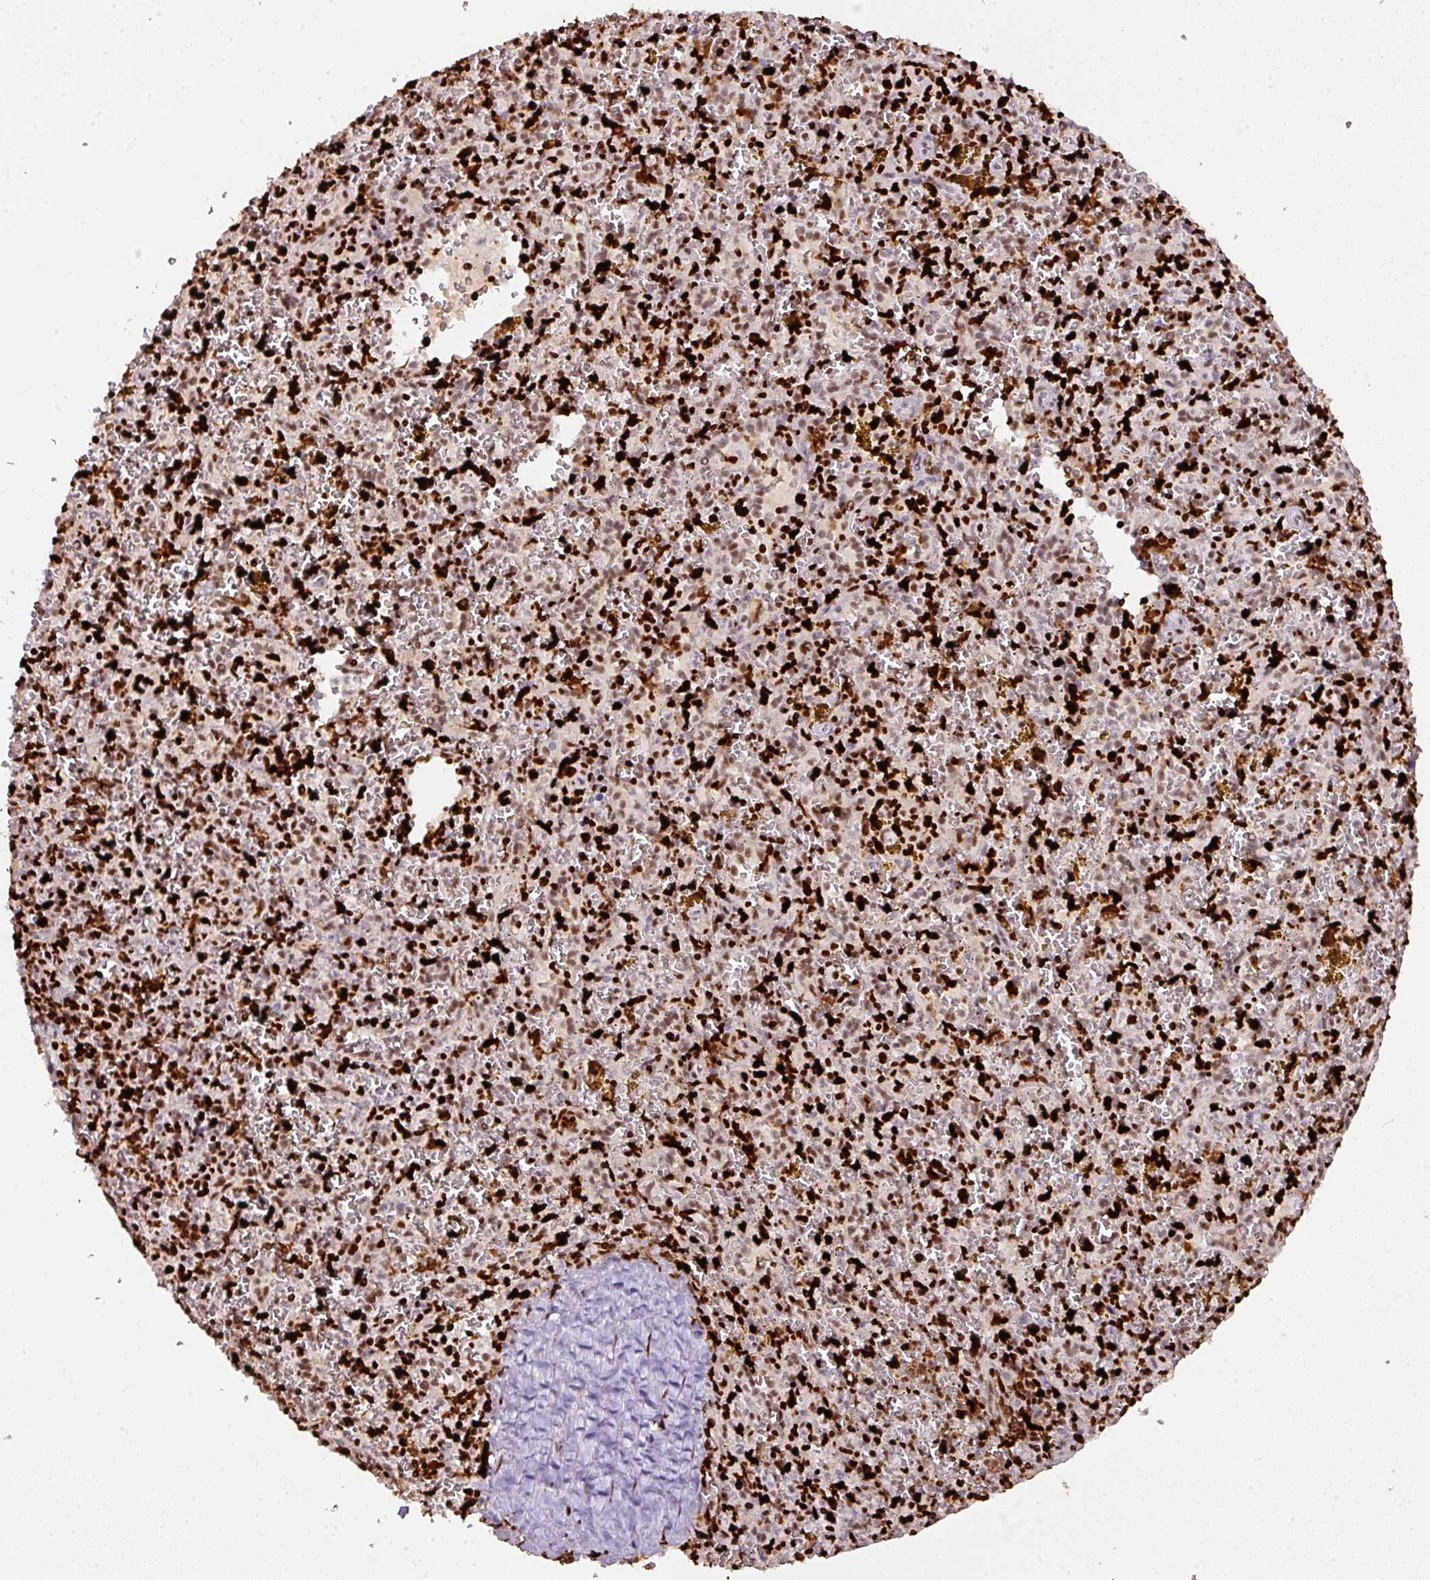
{"staining": {"intensity": "strong", "quantity": "25%-75%", "location": "nuclear"}, "tissue": "spleen", "cell_type": "Cells in red pulp", "image_type": "normal", "snomed": [{"axis": "morphology", "description": "Normal tissue, NOS"}, {"axis": "topography", "description": "Spleen"}], "caption": "Immunohistochemical staining of benign spleen reveals strong nuclear protein positivity in about 25%-75% of cells in red pulp. The staining was performed using DAB to visualize the protein expression in brown, while the nuclei were stained in blue with hematoxylin (Magnification: 20x).", "gene": "SAMHD1", "patient": {"sex": "male", "age": 57}}